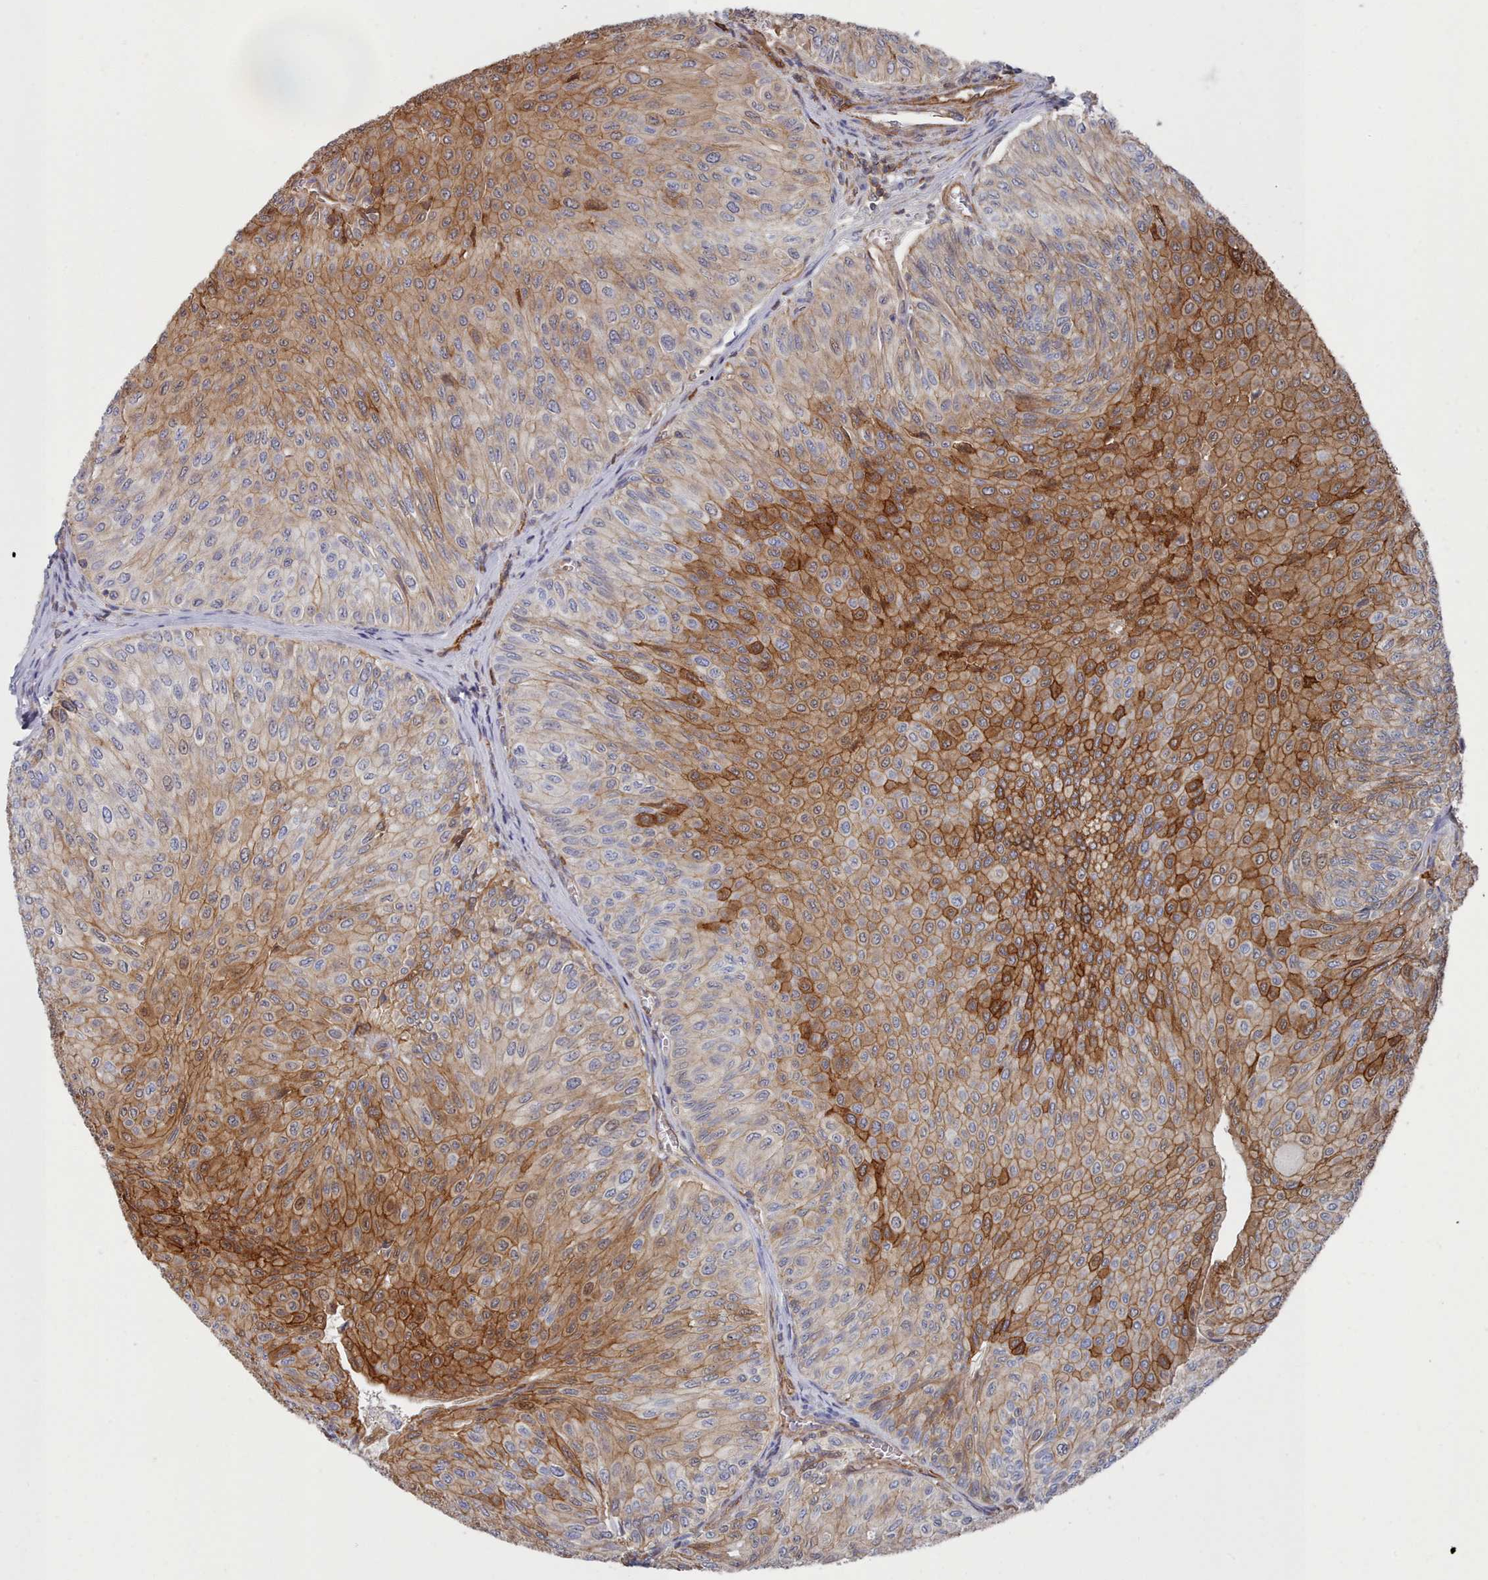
{"staining": {"intensity": "strong", "quantity": "25%-75%", "location": "cytoplasmic/membranous"}, "tissue": "urothelial cancer", "cell_type": "Tumor cells", "image_type": "cancer", "snomed": [{"axis": "morphology", "description": "Urothelial carcinoma, NOS"}, {"axis": "topography", "description": "Urinary bladder"}], "caption": "IHC image of neoplastic tissue: human urothelial cancer stained using IHC exhibits high levels of strong protein expression localized specifically in the cytoplasmic/membranous of tumor cells, appearing as a cytoplasmic/membranous brown color.", "gene": "G6PC1", "patient": {"sex": "male", "age": 59}}